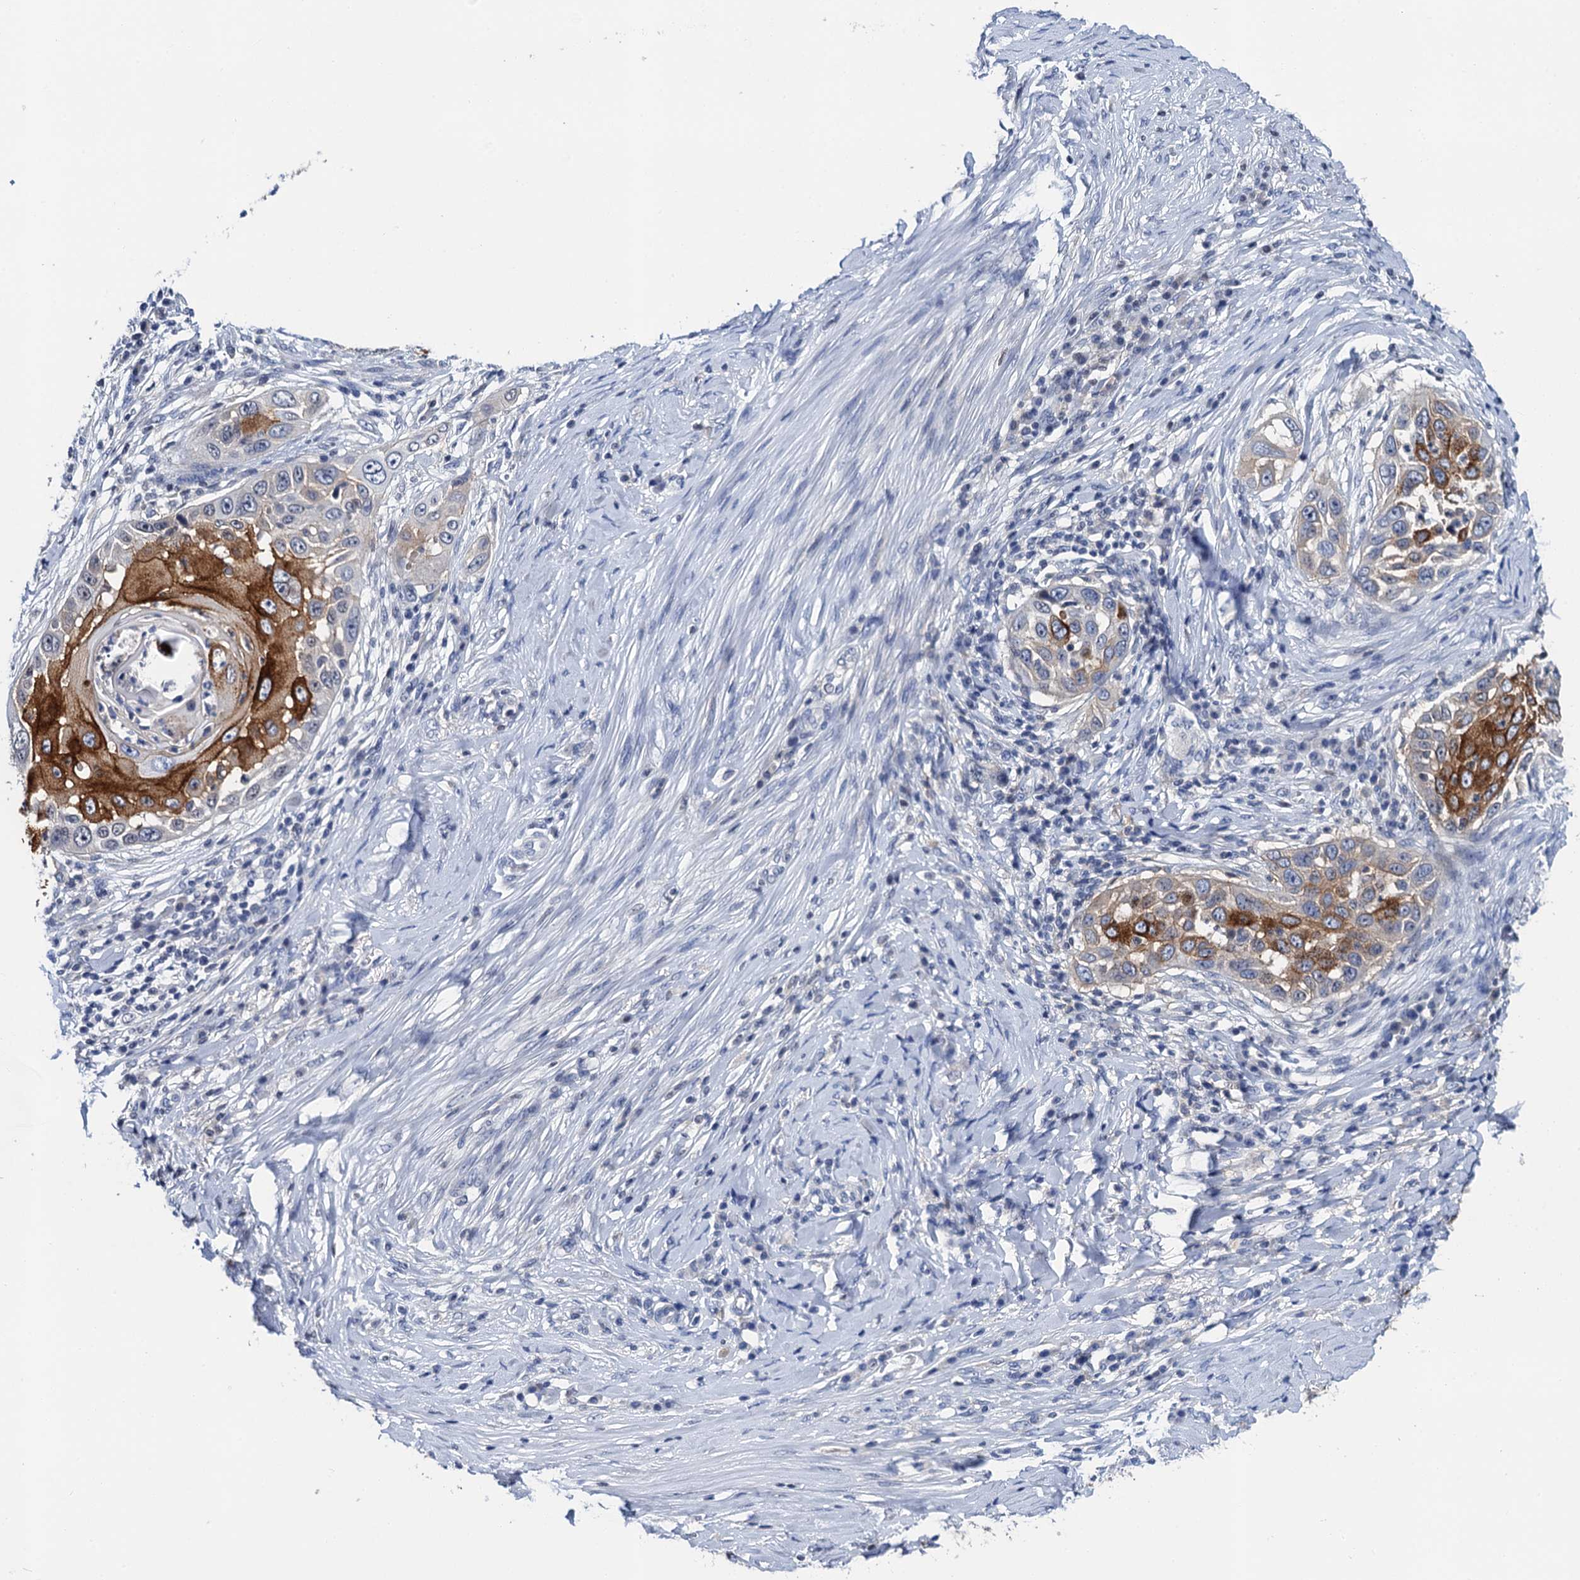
{"staining": {"intensity": "strong", "quantity": "25%-75%", "location": "cytoplasmic/membranous"}, "tissue": "skin cancer", "cell_type": "Tumor cells", "image_type": "cancer", "snomed": [{"axis": "morphology", "description": "Squamous cell carcinoma, NOS"}, {"axis": "topography", "description": "Skin"}], "caption": "Immunohistochemical staining of human skin squamous cell carcinoma displays strong cytoplasmic/membranous protein staining in approximately 25%-75% of tumor cells.", "gene": "LYPD3", "patient": {"sex": "female", "age": 44}}